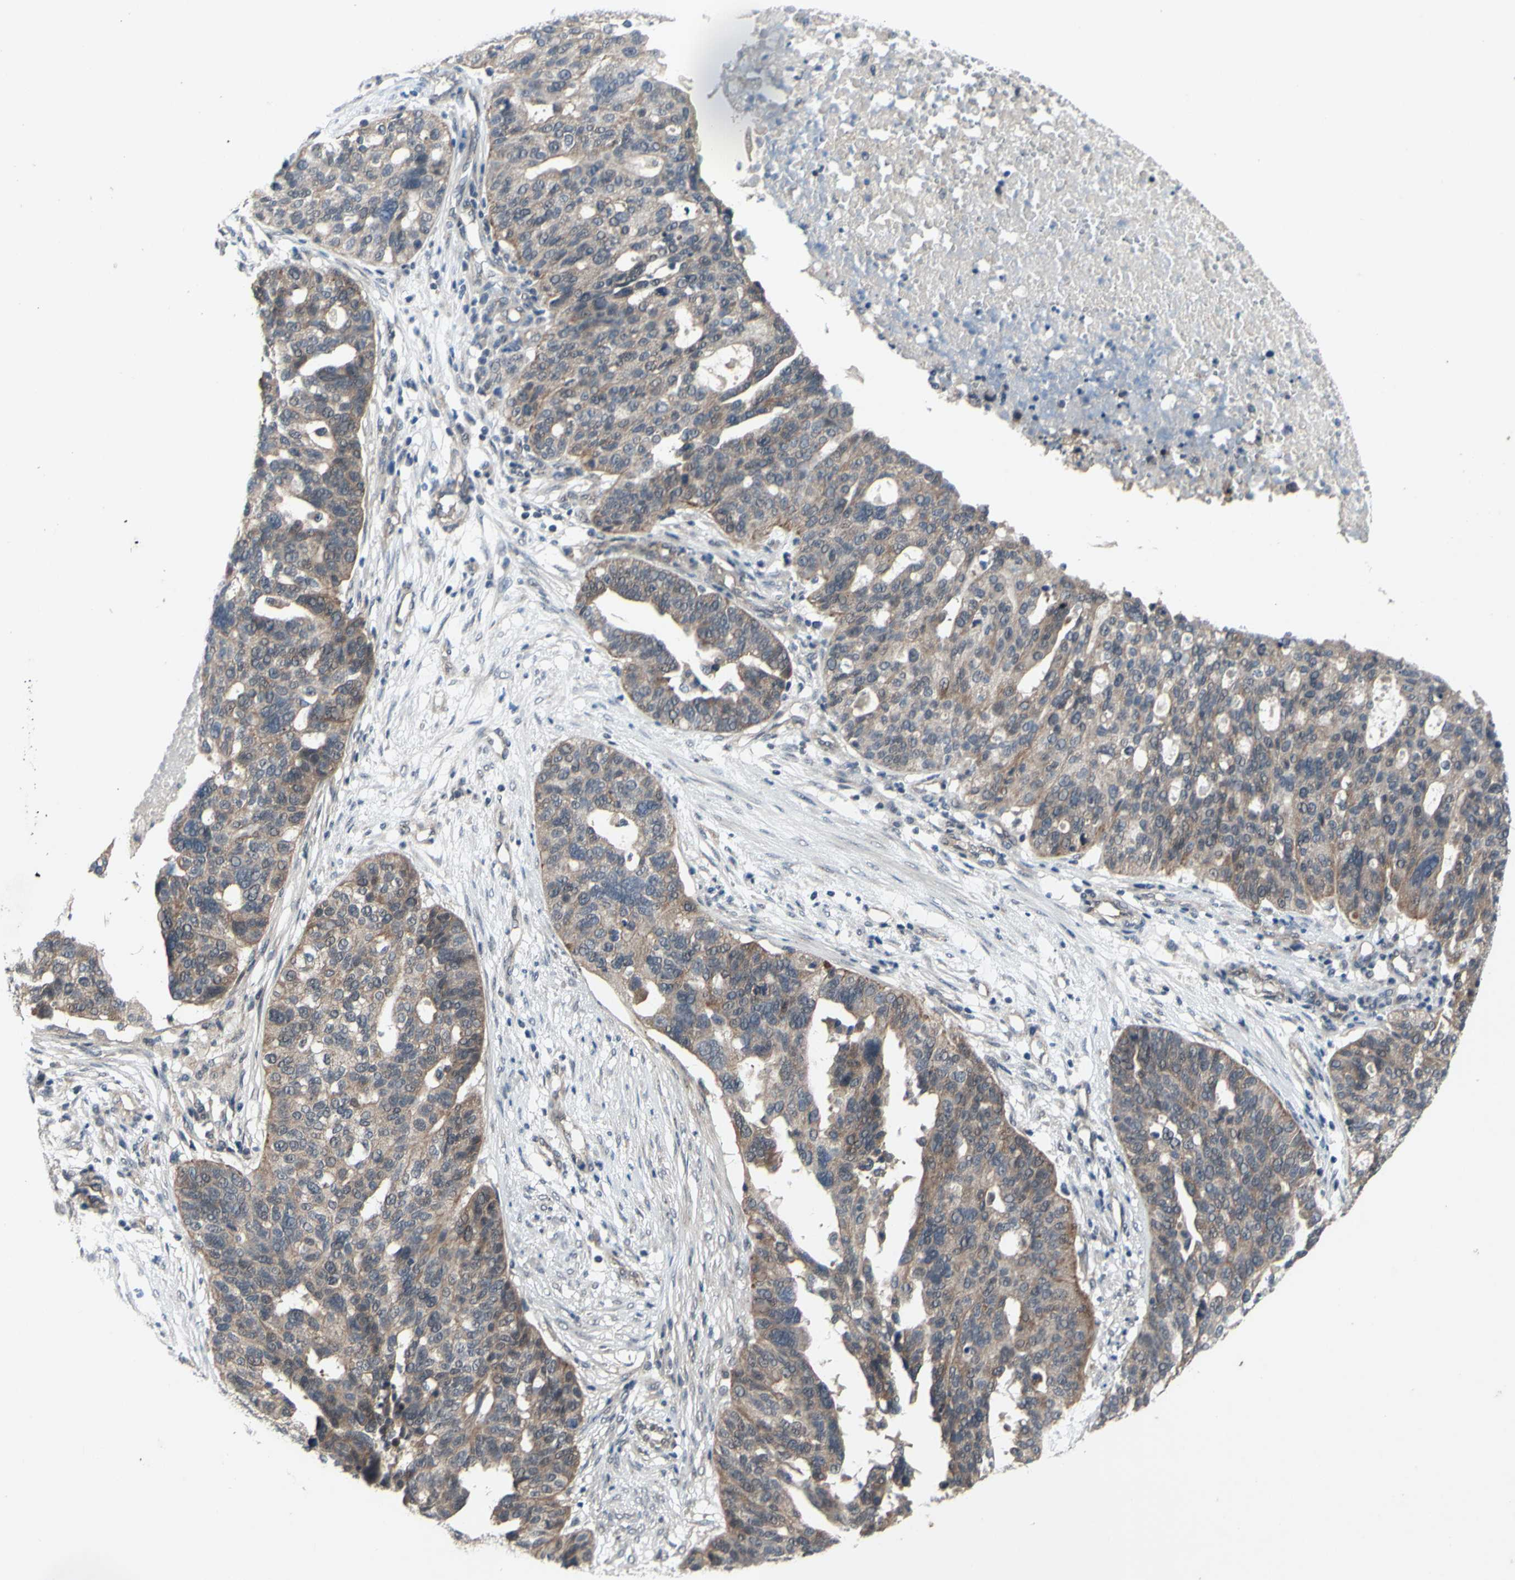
{"staining": {"intensity": "weak", "quantity": "25%-75%", "location": "cytoplasmic/membranous"}, "tissue": "ovarian cancer", "cell_type": "Tumor cells", "image_type": "cancer", "snomed": [{"axis": "morphology", "description": "Cystadenocarcinoma, serous, NOS"}, {"axis": "topography", "description": "Ovary"}], "caption": "Ovarian cancer (serous cystadenocarcinoma) tissue demonstrates weak cytoplasmic/membranous expression in about 25%-75% of tumor cells", "gene": "TRDMT1", "patient": {"sex": "female", "age": 59}}